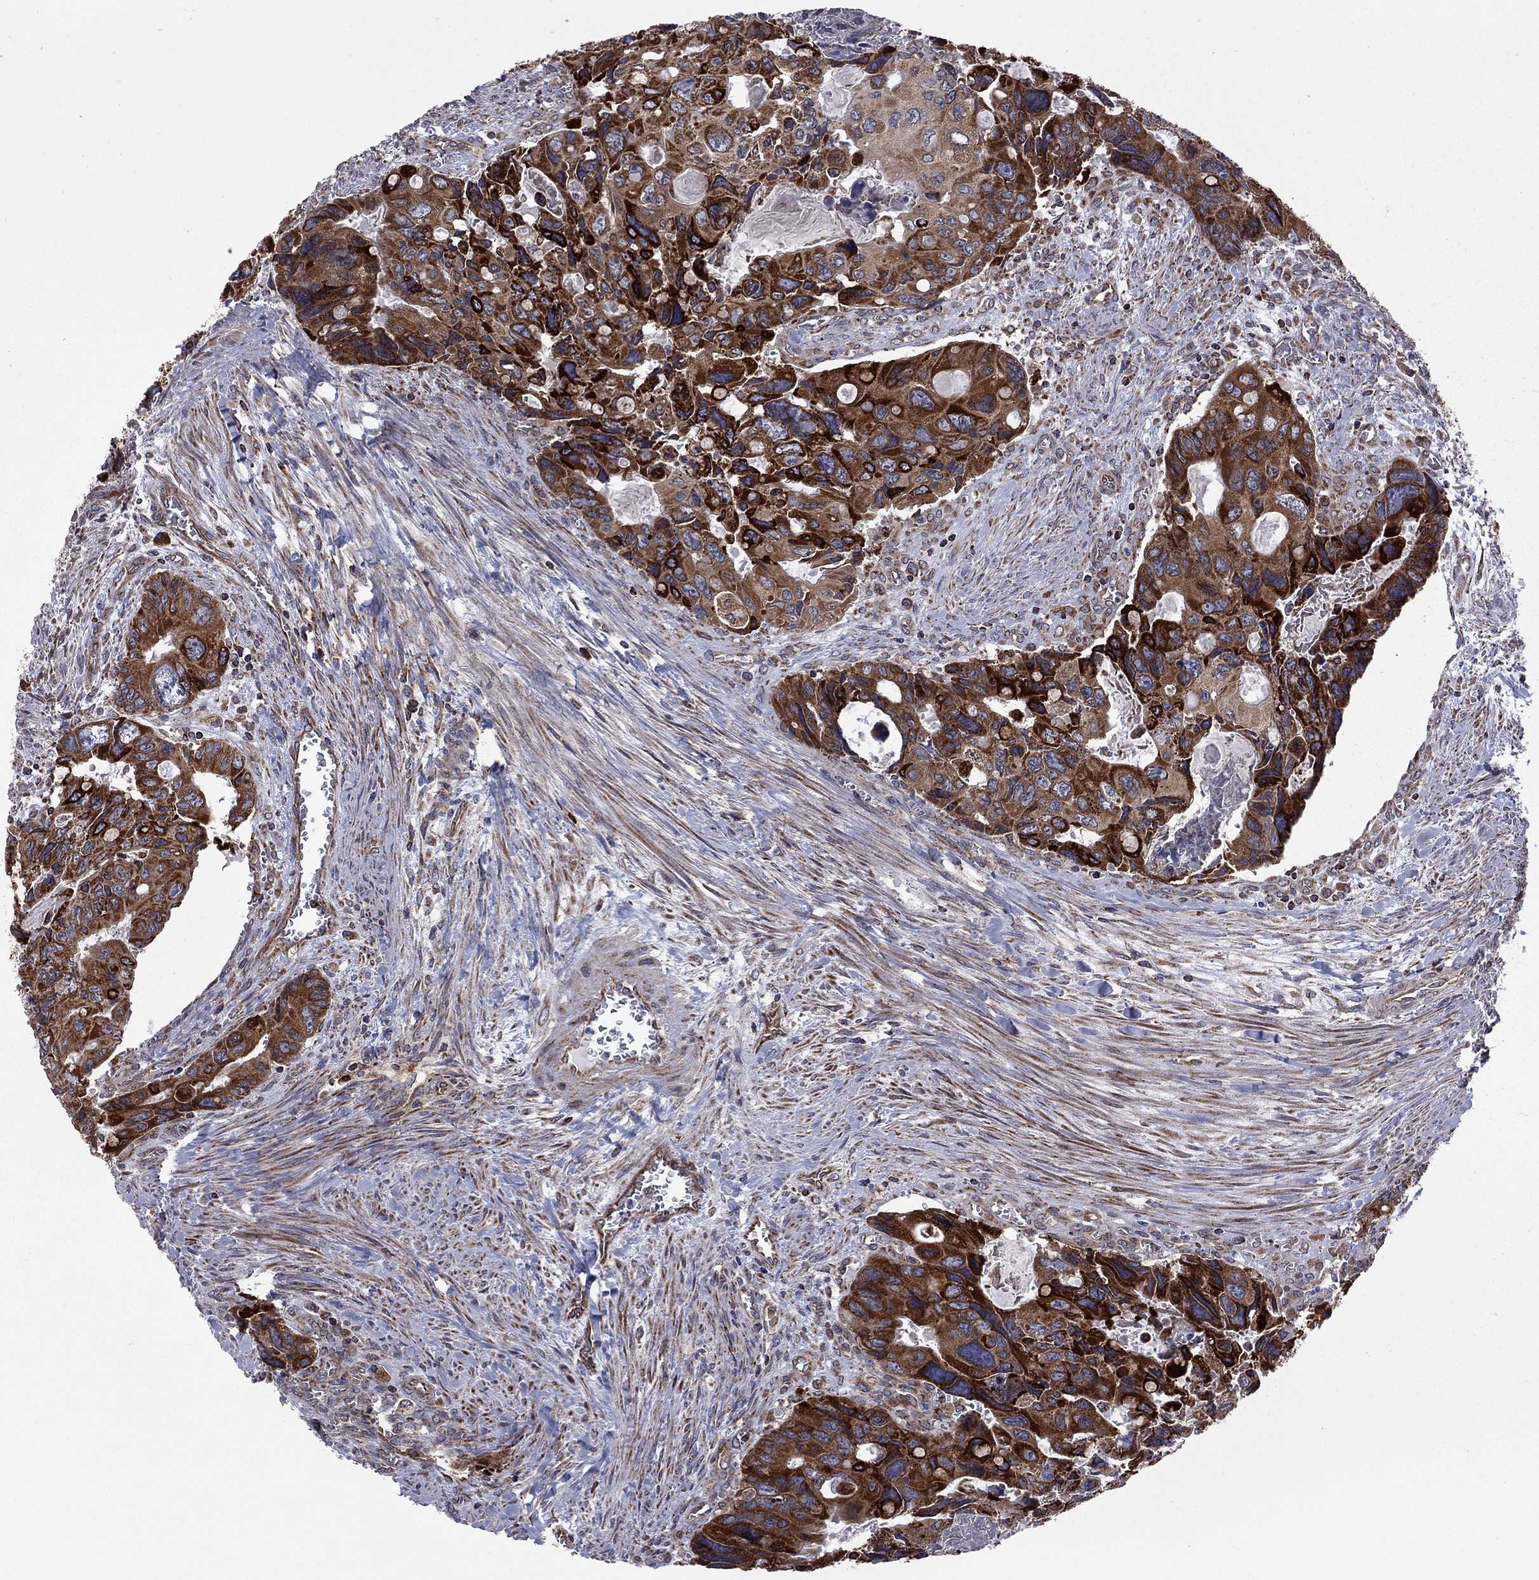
{"staining": {"intensity": "strong", "quantity": "25%-75%", "location": "cytoplasmic/membranous"}, "tissue": "colorectal cancer", "cell_type": "Tumor cells", "image_type": "cancer", "snomed": [{"axis": "morphology", "description": "Adenocarcinoma, NOS"}, {"axis": "topography", "description": "Rectum"}], "caption": "This photomicrograph exhibits colorectal adenocarcinoma stained with IHC to label a protein in brown. The cytoplasmic/membranous of tumor cells show strong positivity for the protein. Nuclei are counter-stained blue.", "gene": "CLPTM1", "patient": {"sex": "male", "age": 62}}